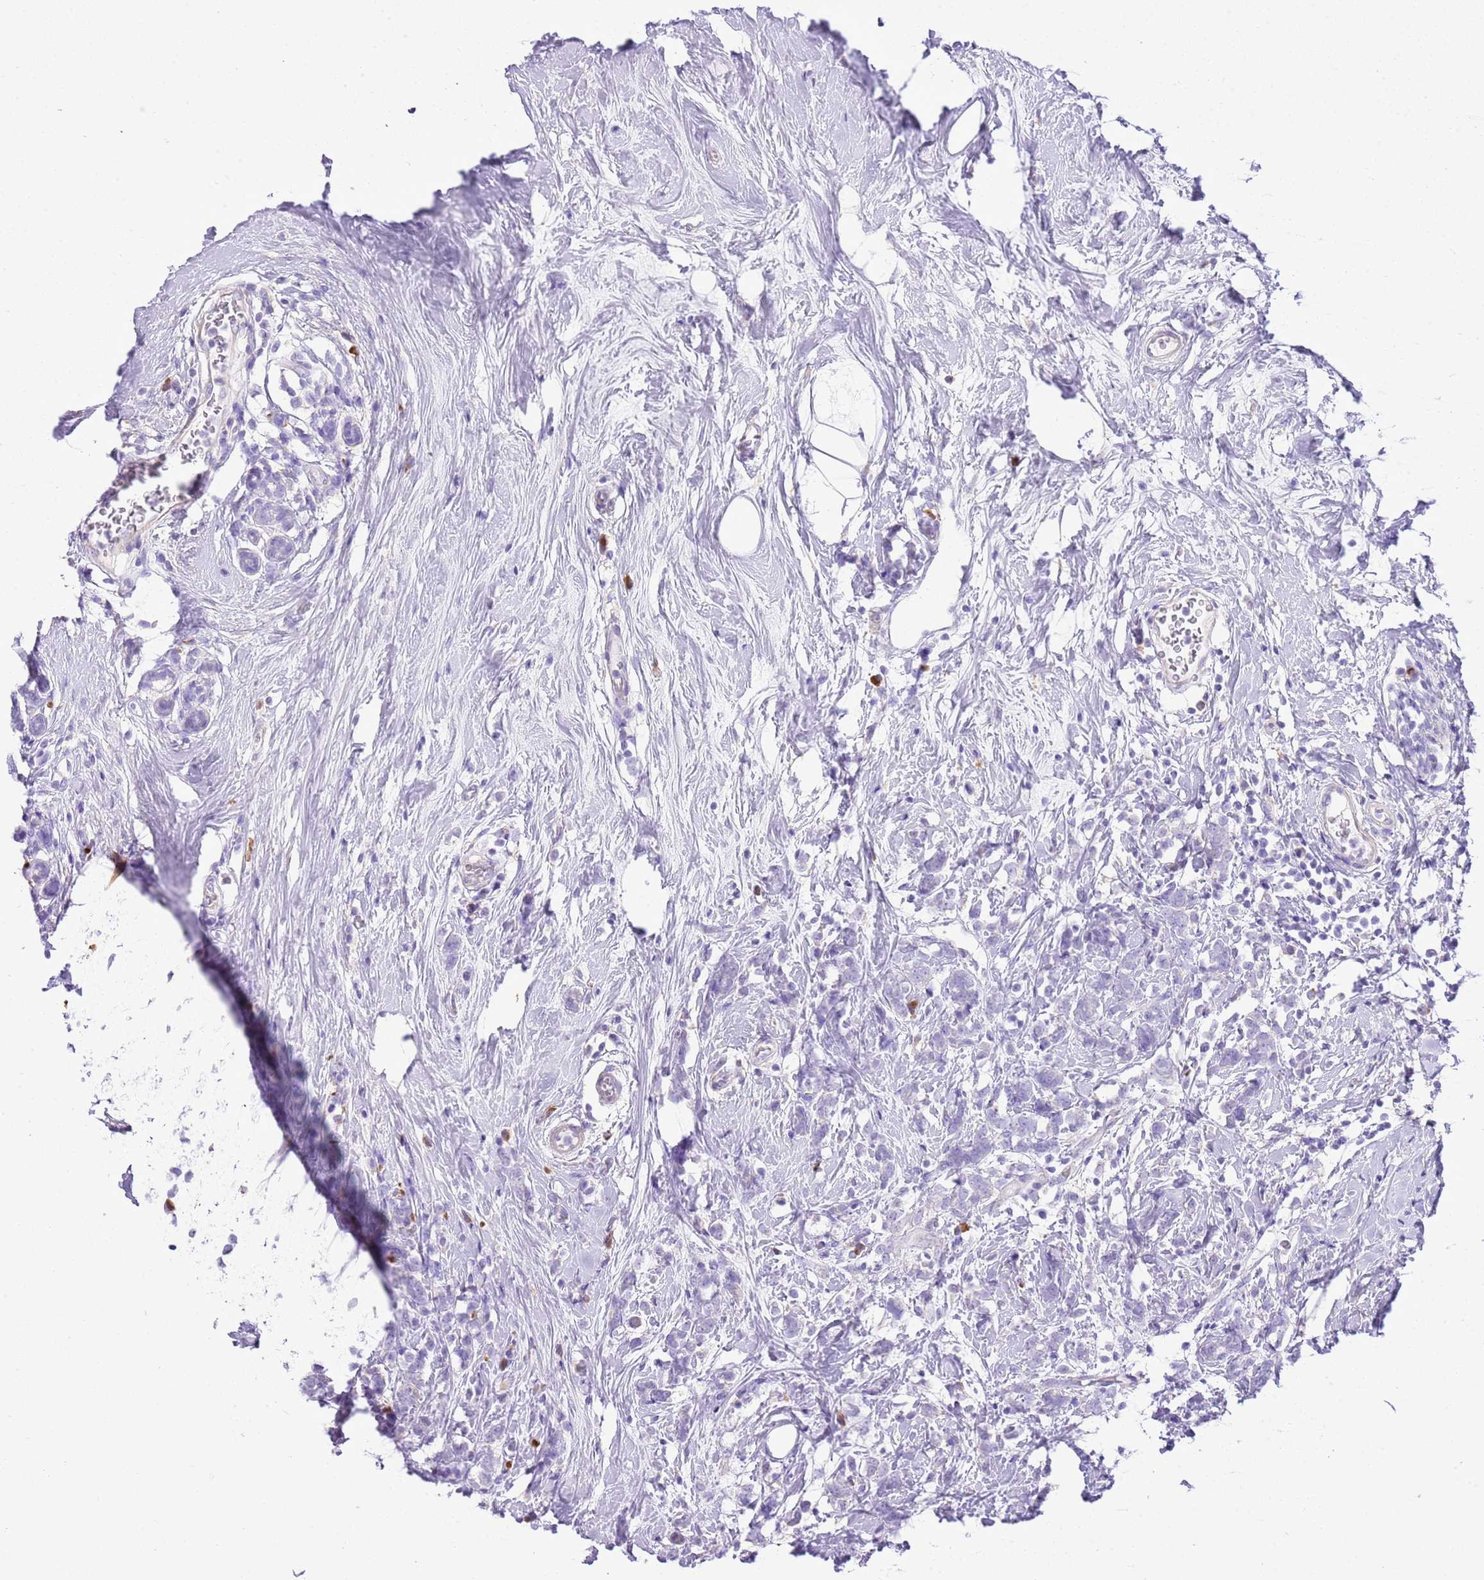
{"staining": {"intensity": "negative", "quantity": "none", "location": "none"}, "tissue": "breast cancer", "cell_type": "Tumor cells", "image_type": "cancer", "snomed": [{"axis": "morphology", "description": "Lobular carcinoma"}, {"axis": "topography", "description": "Breast"}], "caption": "This is an immunohistochemistry (IHC) photomicrograph of breast cancer (lobular carcinoma). There is no staining in tumor cells.", "gene": "AAR2", "patient": {"sex": "female", "age": 58}}